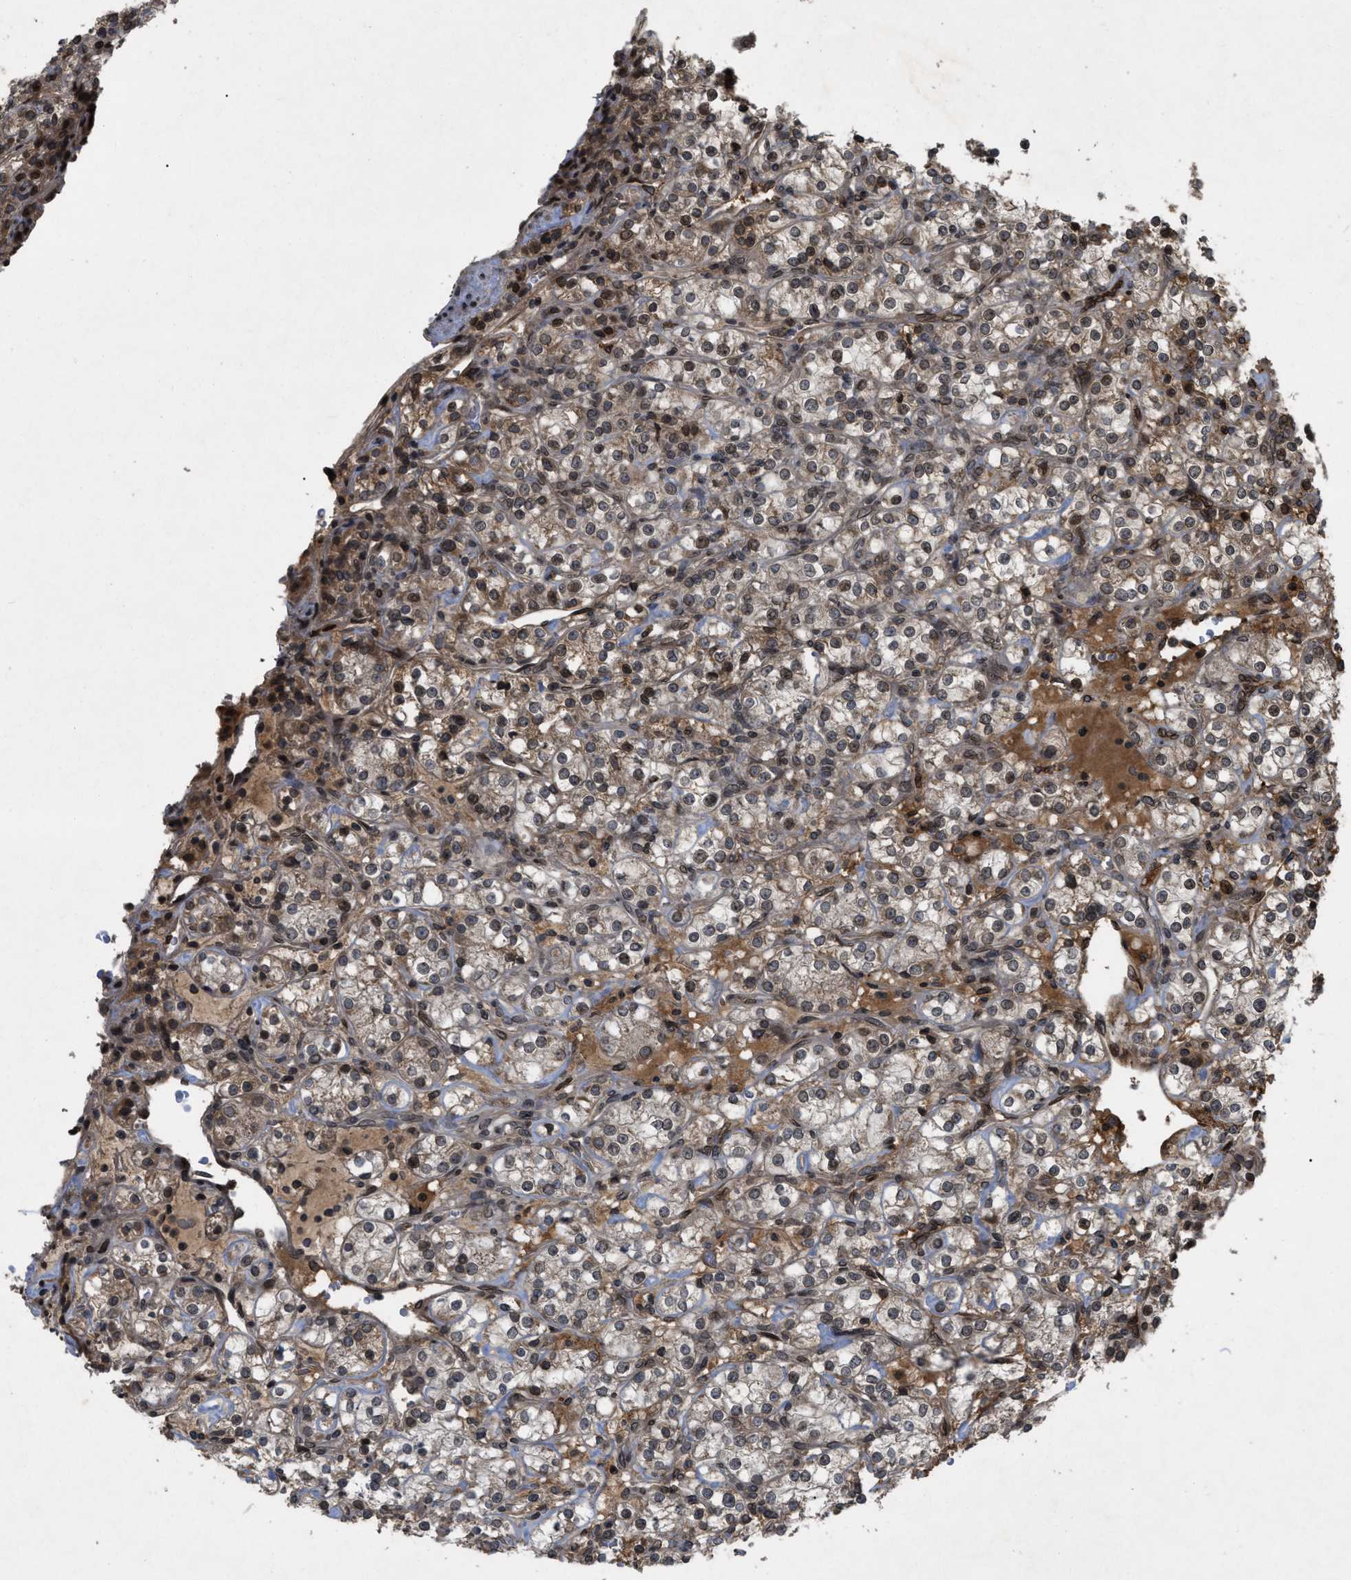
{"staining": {"intensity": "moderate", "quantity": "25%-75%", "location": "cytoplasmic/membranous,nuclear"}, "tissue": "renal cancer", "cell_type": "Tumor cells", "image_type": "cancer", "snomed": [{"axis": "morphology", "description": "Adenocarcinoma, NOS"}, {"axis": "topography", "description": "Kidney"}], "caption": "Tumor cells exhibit medium levels of moderate cytoplasmic/membranous and nuclear positivity in about 25%-75% of cells in human renal adenocarcinoma. Using DAB (brown) and hematoxylin (blue) stains, captured at high magnification using brightfield microscopy.", "gene": "CRY1", "patient": {"sex": "male", "age": 77}}